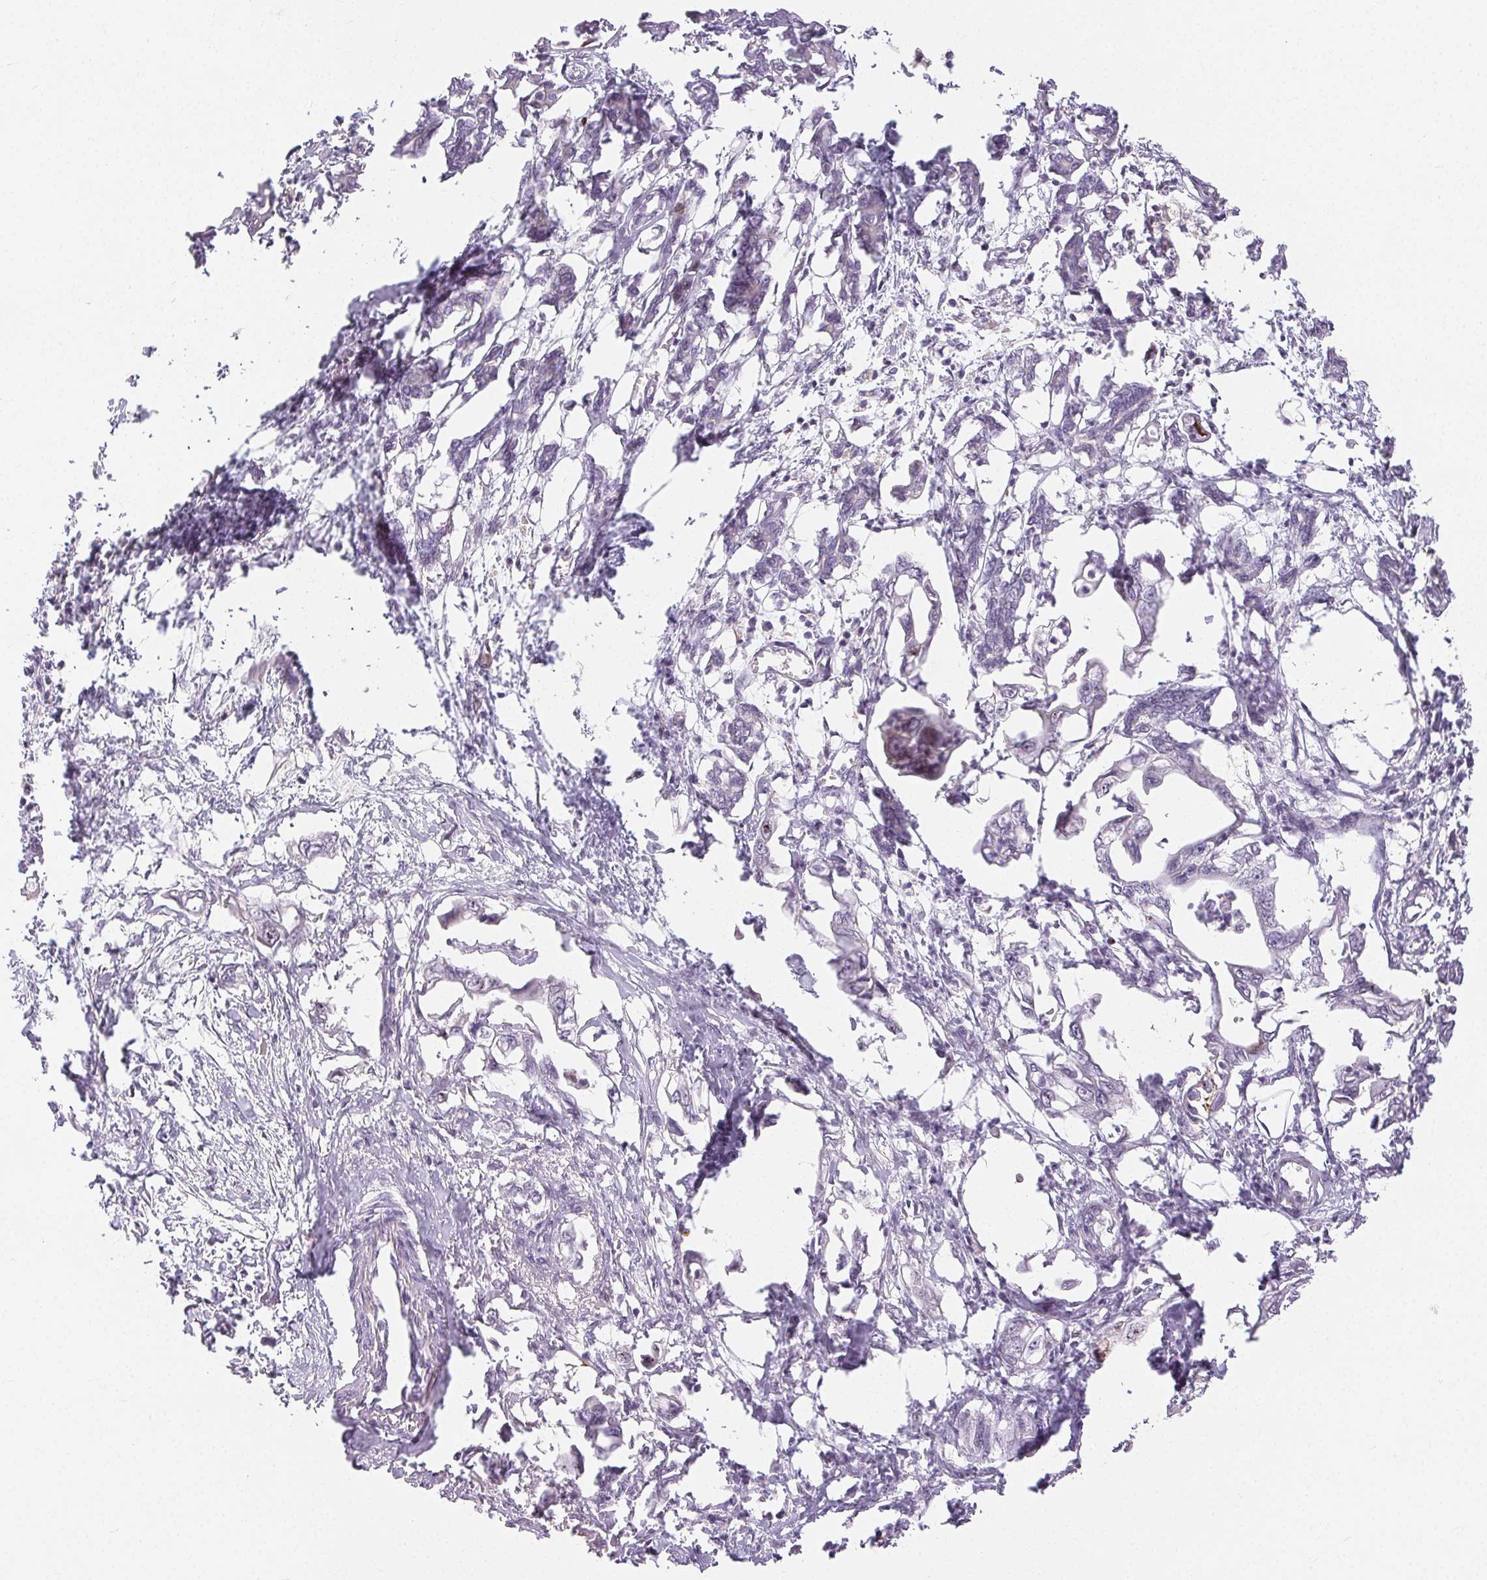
{"staining": {"intensity": "negative", "quantity": "none", "location": "none"}, "tissue": "pancreatic cancer", "cell_type": "Tumor cells", "image_type": "cancer", "snomed": [{"axis": "morphology", "description": "Adenocarcinoma, NOS"}, {"axis": "topography", "description": "Pancreas"}], "caption": "Adenocarcinoma (pancreatic) stained for a protein using immunohistochemistry displays no positivity tumor cells.", "gene": "RPGRIP1", "patient": {"sex": "male", "age": 61}}